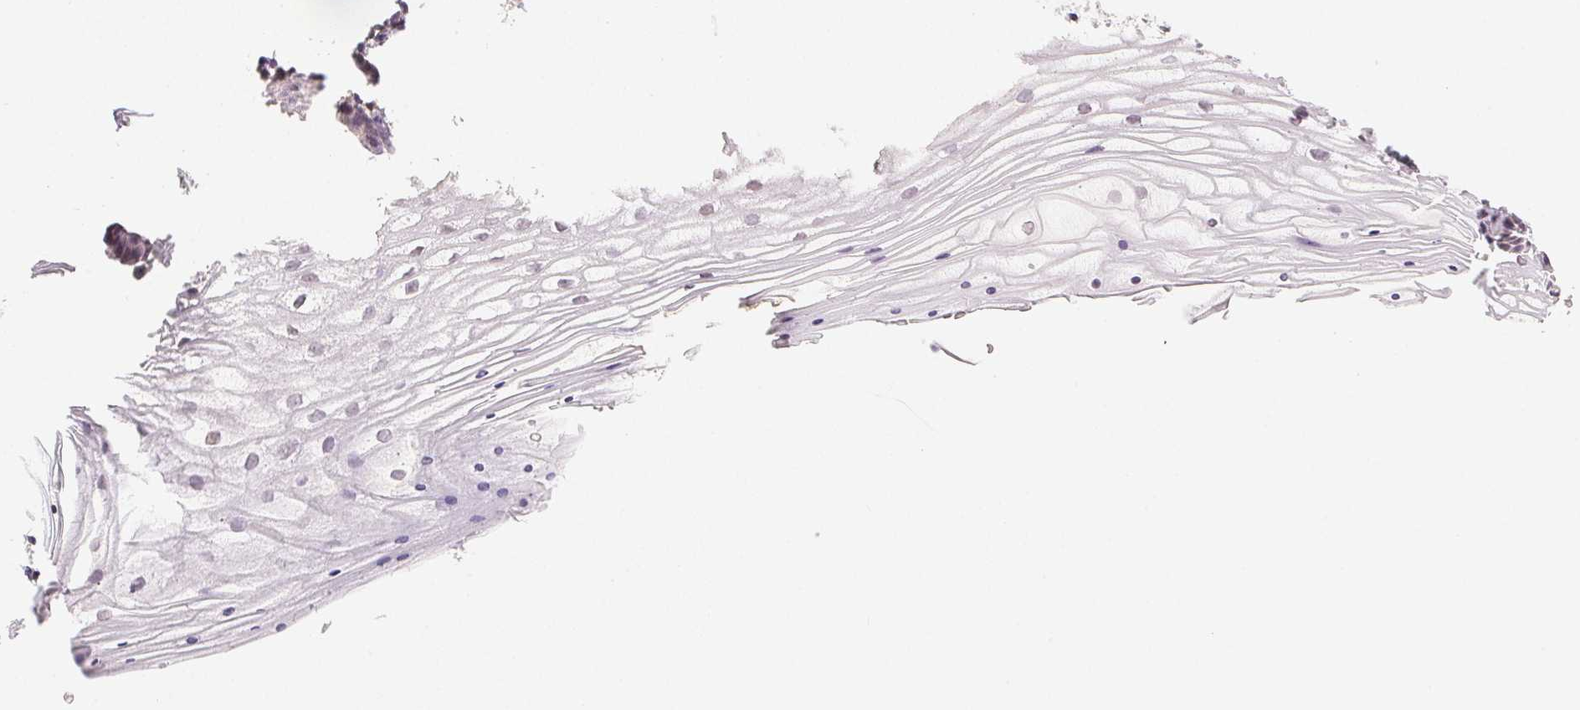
{"staining": {"intensity": "negative", "quantity": "none", "location": "none"}, "tissue": "vagina", "cell_type": "Squamous epithelial cells", "image_type": "normal", "snomed": [{"axis": "morphology", "description": "Normal tissue, NOS"}, {"axis": "topography", "description": "Vagina"}], "caption": "Immunohistochemistry (IHC) of unremarkable human vagina displays no staining in squamous epithelial cells. (Immunohistochemistry (IHC), brightfield microscopy, high magnification).", "gene": "PLCB1", "patient": {"sex": "female", "age": 42}}